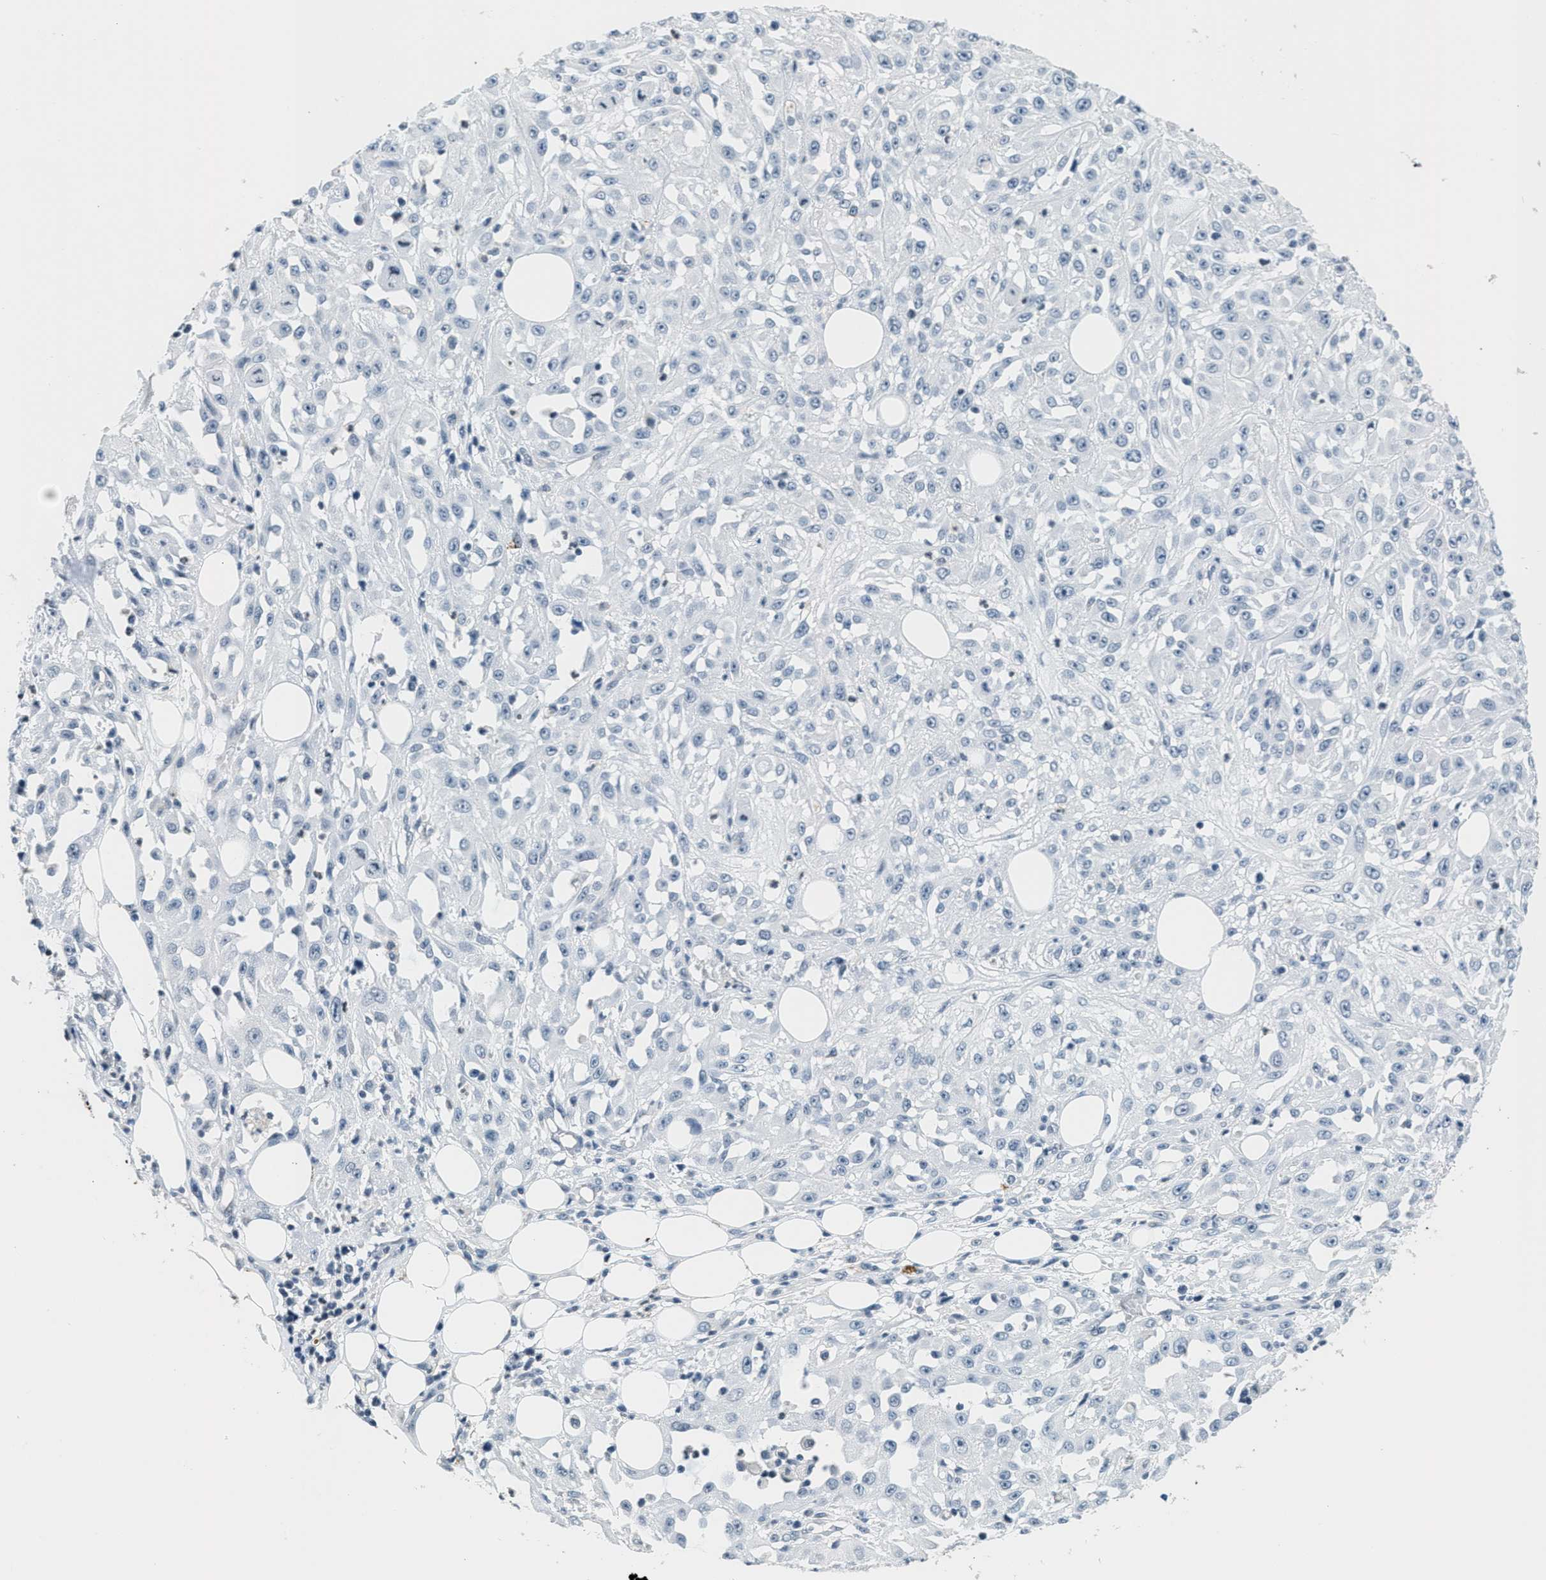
{"staining": {"intensity": "negative", "quantity": "none", "location": "none"}, "tissue": "skin cancer", "cell_type": "Tumor cells", "image_type": "cancer", "snomed": [{"axis": "morphology", "description": "Squamous cell carcinoma, NOS"}, {"axis": "morphology", "description": "Squamous cell carcinoma, metastatic, NOS"}, {"axis": "topography", "description": "Skin"}, {"axis": "topography", "description": "Lymph node"}], "caption": "The image exhibits no staining of tumor cells in skin cancer (squamous cell carcinoma).", "gene": "CA4", "patient": {"sex": "male", "age": 75}}